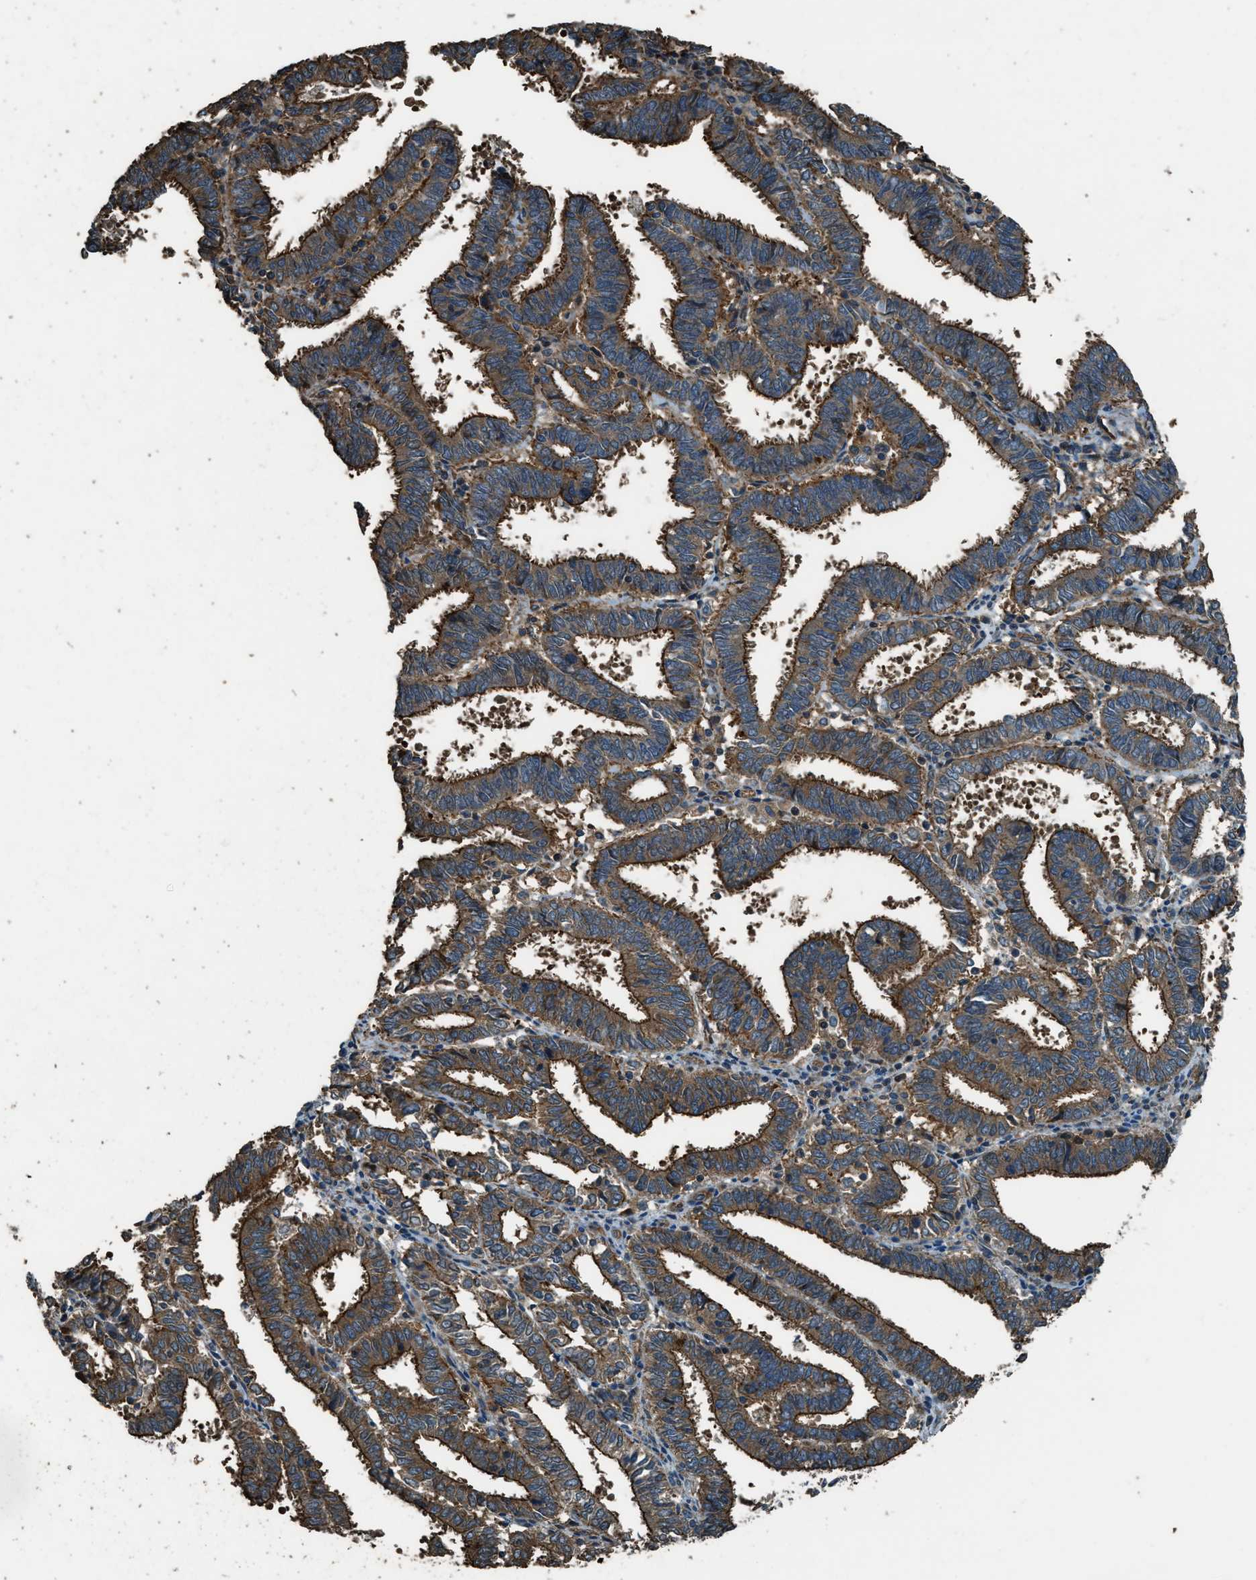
{"staining": {"intensity": "strong", "quantity": ">75%", "location": "cytoplasmic/membranous"}, "tissue": "endometrial cancer", "cell_type": "Tumor cells", "image_type": "cancer", "snomed": [{"axis": "morphology", "description": "Adenocarcinoma, NOS"}, {"axis": "topography", "description": "Uterus"}], "caption": "Tumor cells demonstrate high levels of strong cytoplasmic/membranous positivity in approximately >75% of cells in human endometrial cancer (adenocarcinoma). (DAB IHC with brightfield microscopy, high magnification).", "gene": "MARS1", "patient": {"sex": "female", "age": 83}}